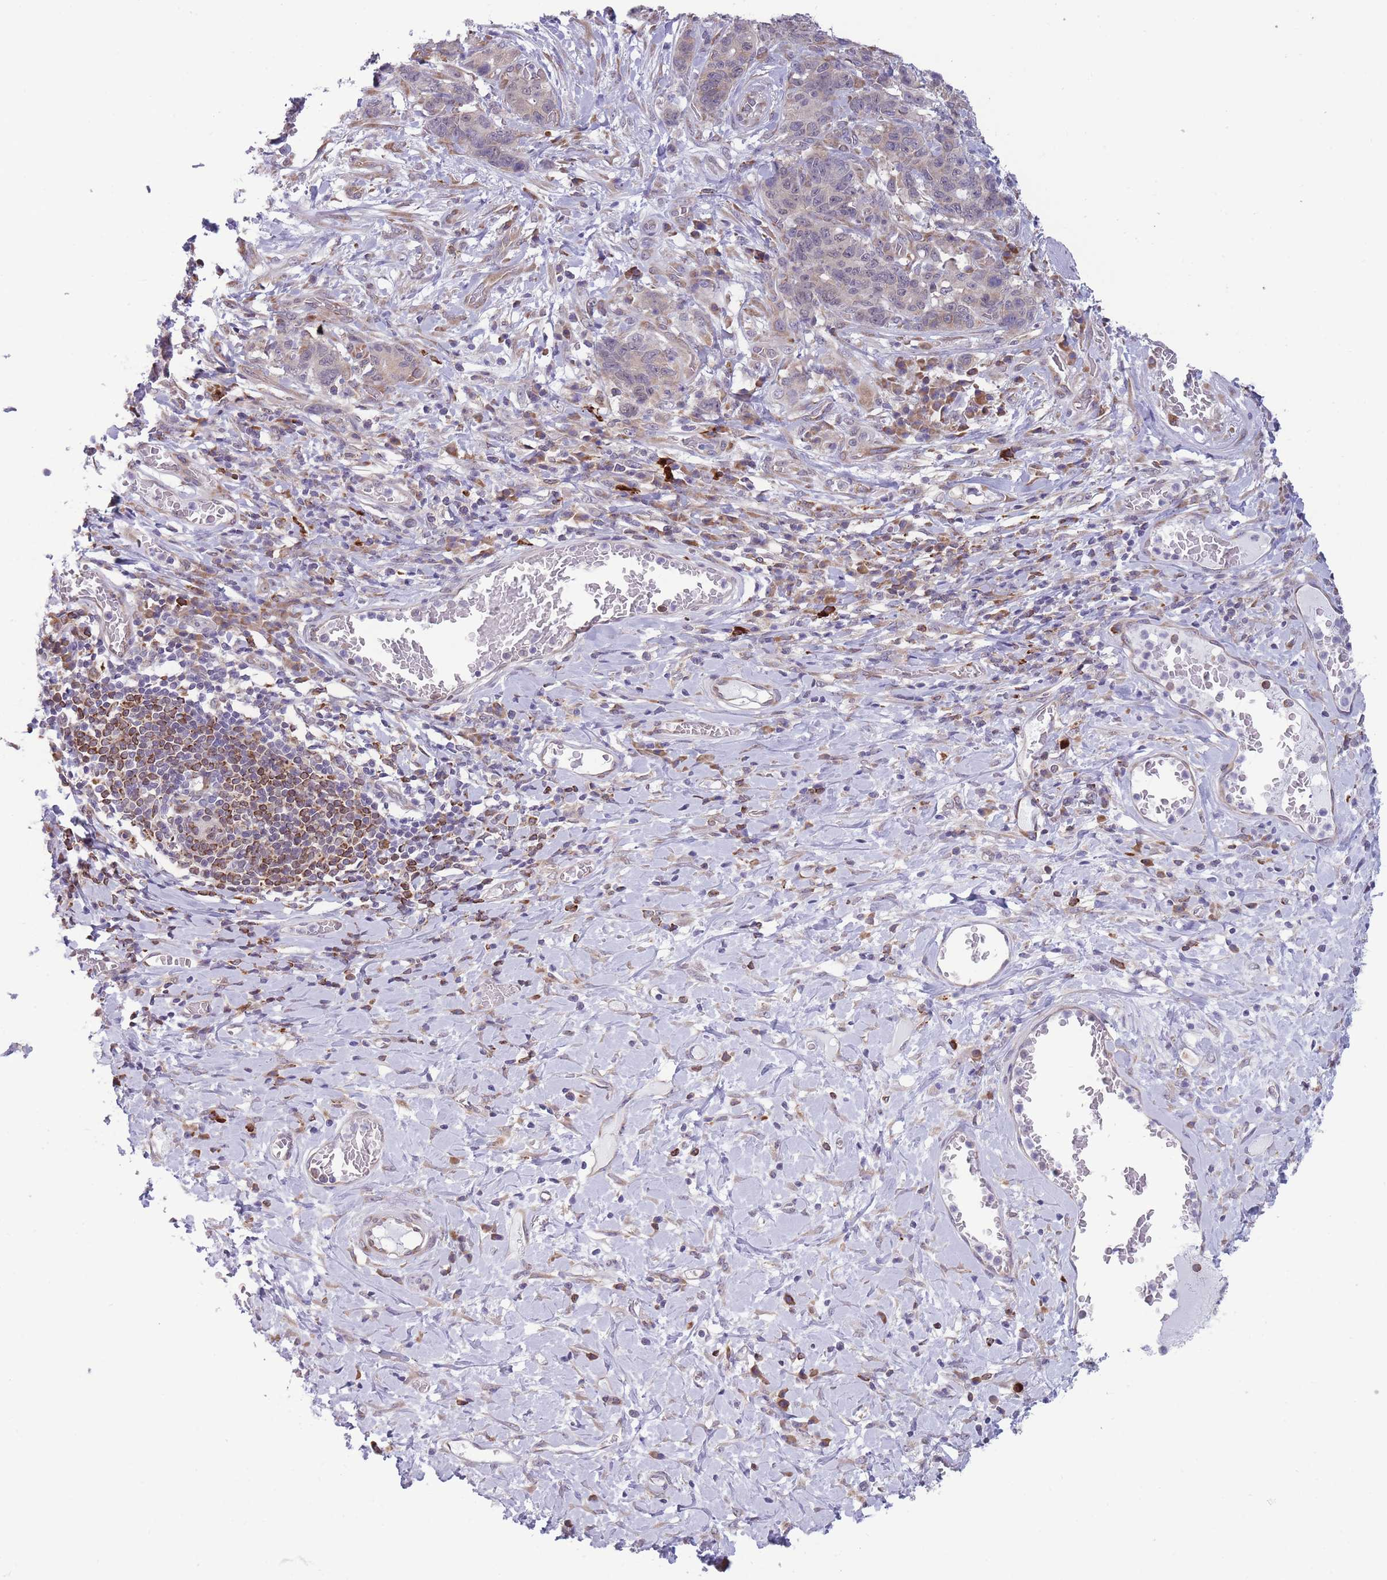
{"staining": {"intensity": "weak", "quantity": "<25%", "location": "cytoplasmic/membranous"}, "tissue": "stomach cancer", "cell_type": "Tumor cells", "image_type": "cancer", "snomed": [{"axis": "morphology", "description": "Normal tissue, NOS"}, {"axis": "morphology", "description": "Adenocarcinoma, NOS"}, {"axis": "topography", "description": "Stomach"}], "caption": "High power microscopy histopathology image of an immunohistochemistry (IHC) photomicrograph of stomach cancer (adenocarcinoma), revealing no significant staining in tumor cells.", "gene": "TMEM121", "patient": {"sex": "female", "age": 64}}